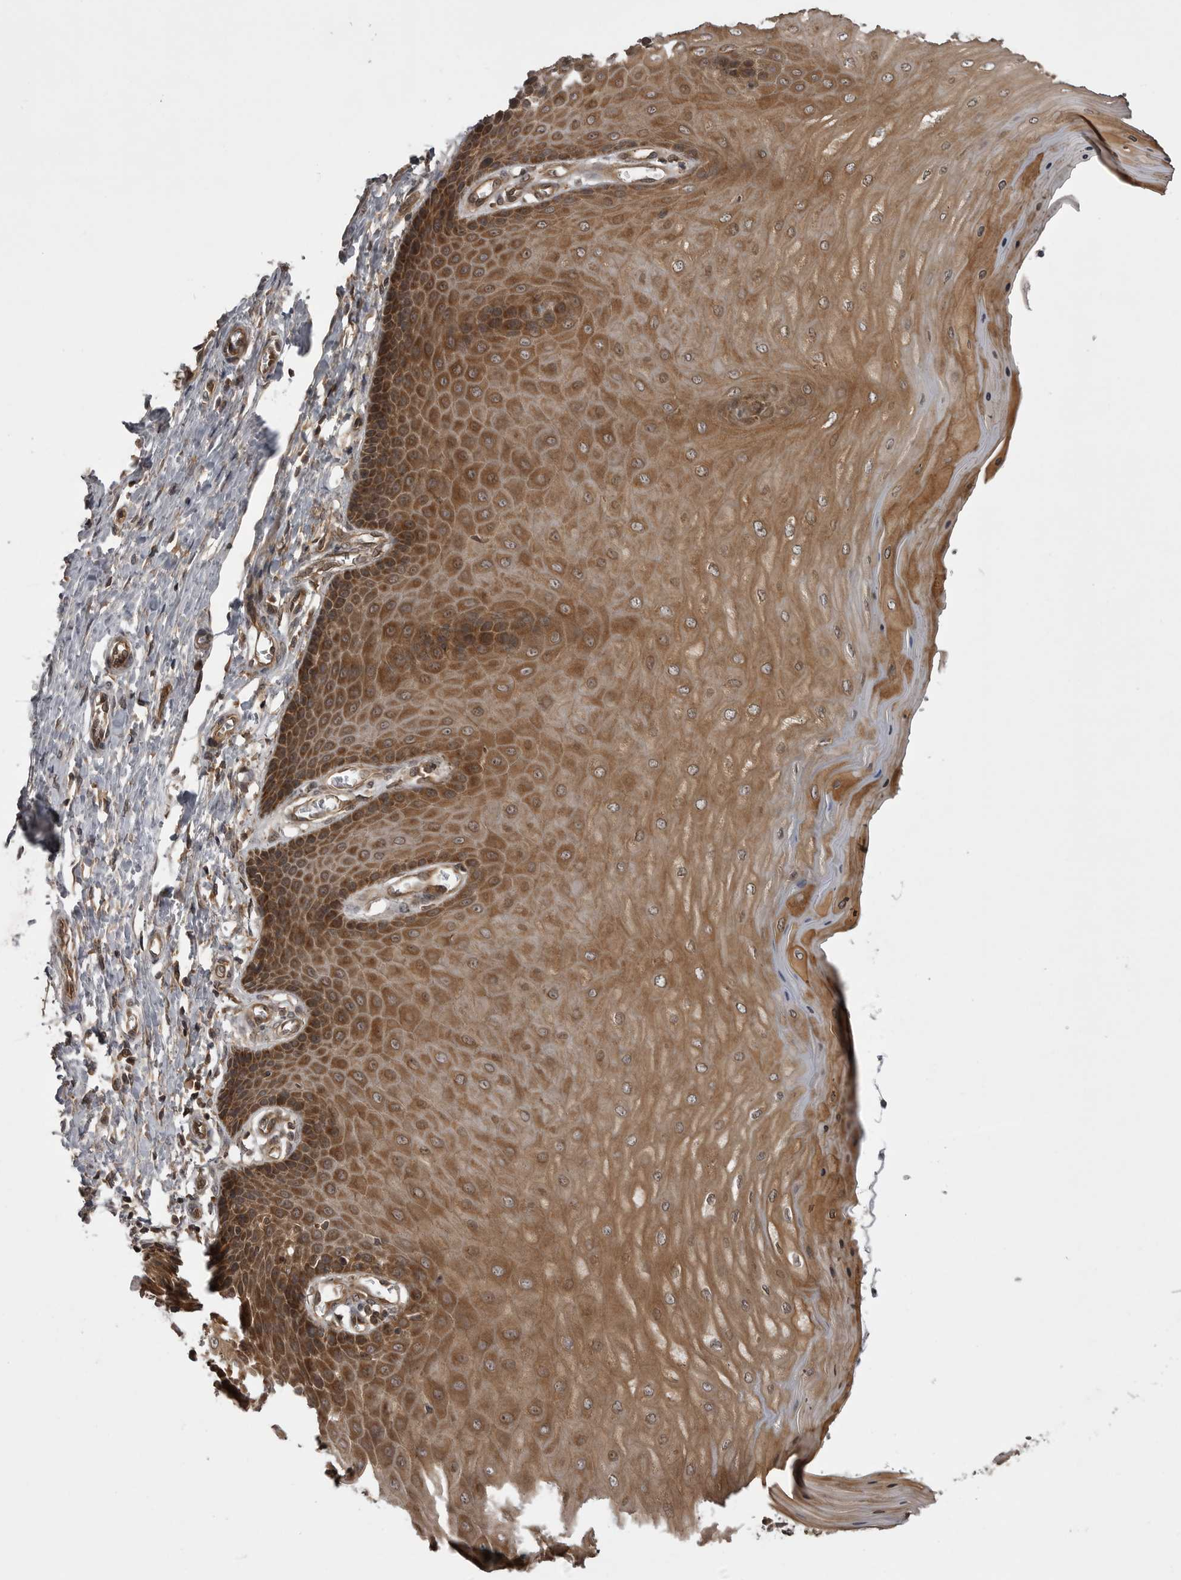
{"staining": {"intensity": "moderate", "quantity": ">75%", "location": "cytoplasmic/membranous"}, "tissue": "cervix", "cell_type": "Glandular cells", "image_type": "normal", "snomed": [{"axis": "morphology", "description": "Normal tissue, NOS"}, {"axis": "topography", "description": "Cervix"}], "caption": "Immunohistochemistry of normal cervix demonstrates medium levels of moderate cytoplasmic/membranous staining in approximately >75% of glandular cells. The protein of interest is shown in brown color, while the nuclei are stained blue.", "gene": "STK24", "patient": {"sex": "female", "age": 55}}